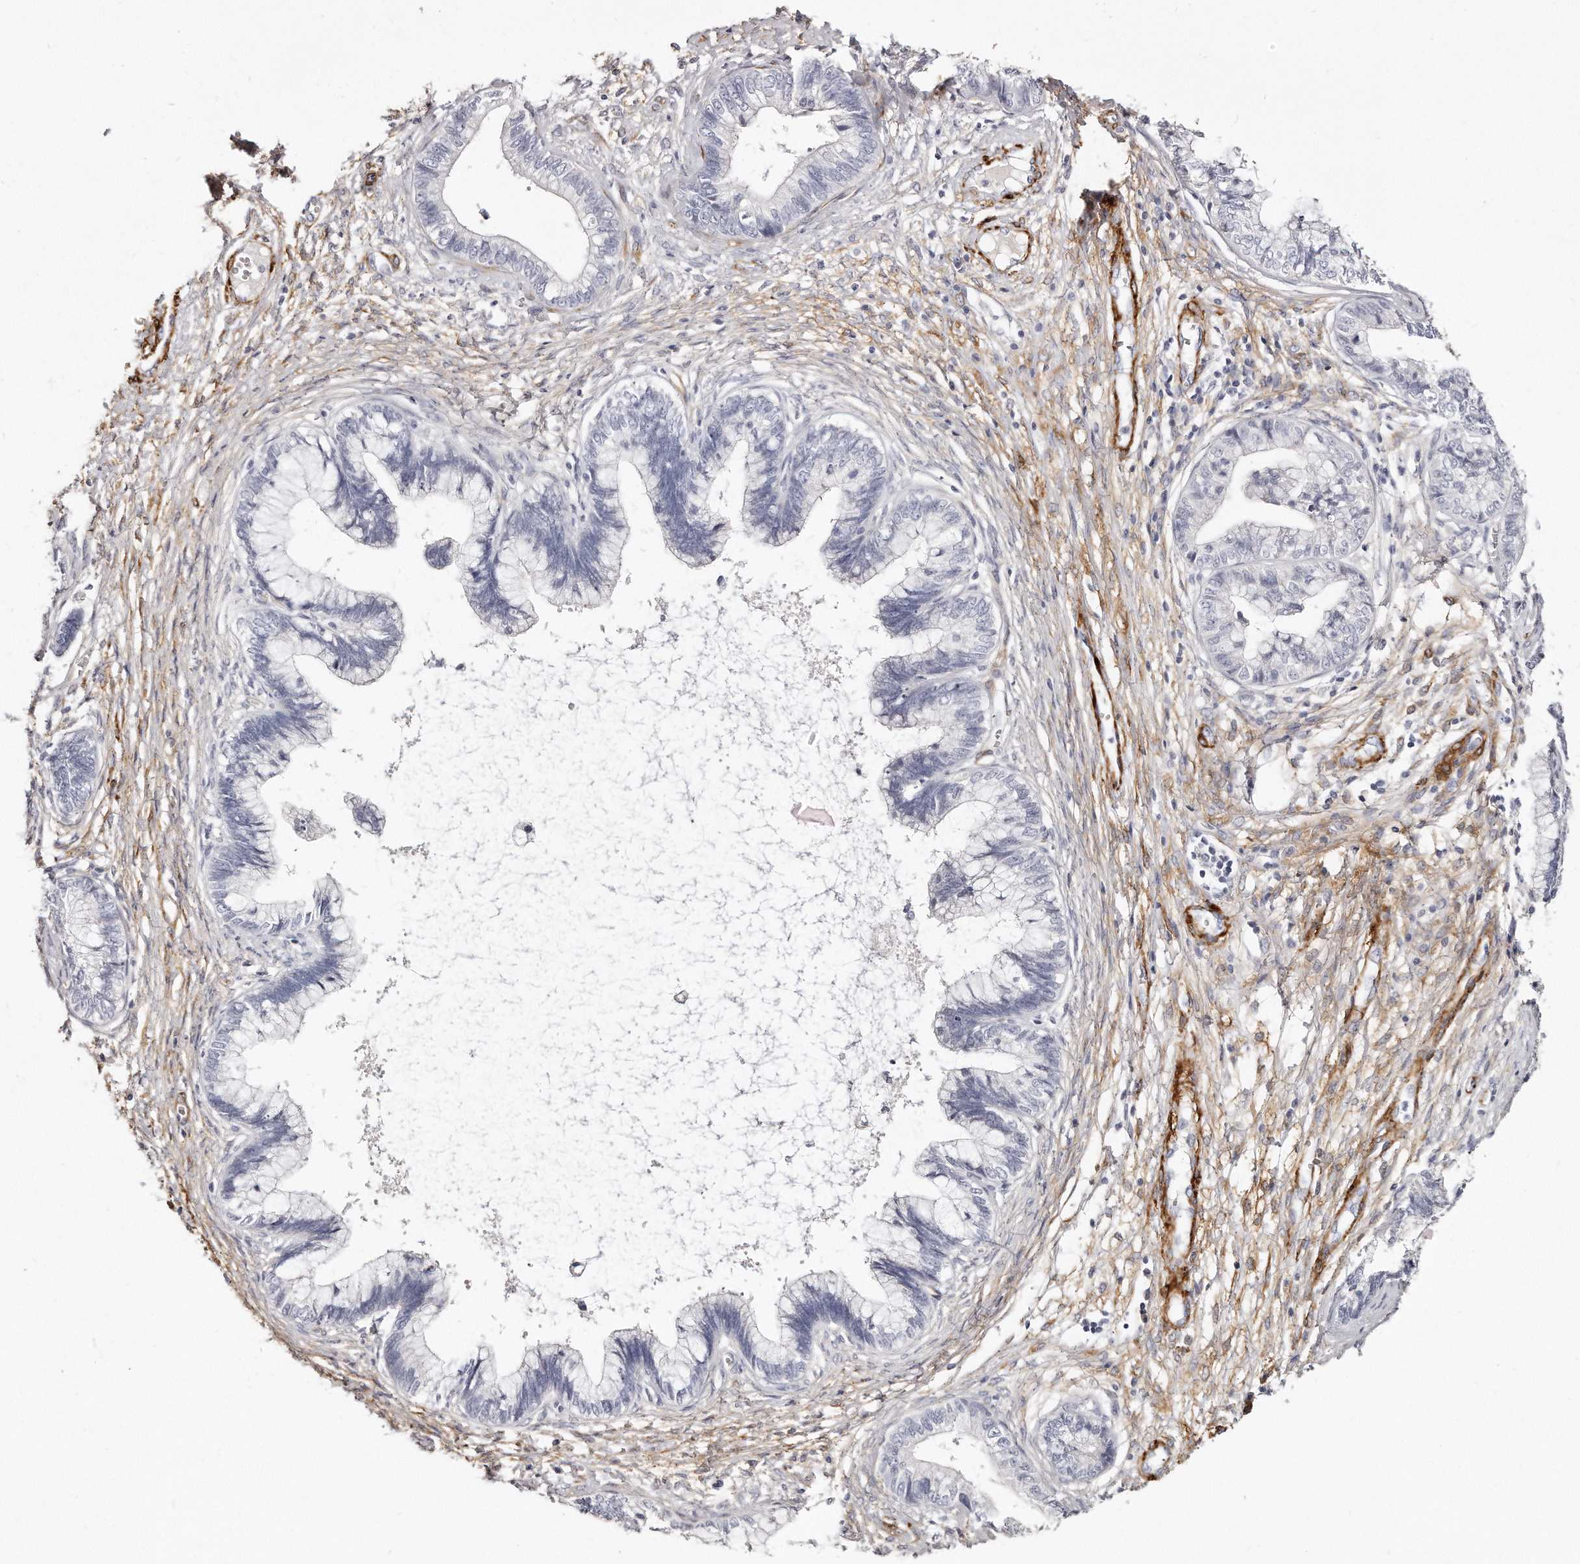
{"staining": {"intensity": "negative", "quantity": "none", "location": "none"}, "tissue": "cervical cancer", "cell_type": "Tumor cells", "image_type": "cancer", "snomed": [{"axis": "morphology", "description": "Adenocarcinoma, NOS"}, {"axis": "topography", "description": "Cervix"}], "caption": "Tumor cells are negative for brown protein staining in cervical cancer (adenocarcinoma). (Stains: DAB IHC with hematoxylin counter stain, Microscopy: brightfield microscopy at high magnification).", "gene": "LMOD1", "patient": {"sex": "female", "age": 44}}